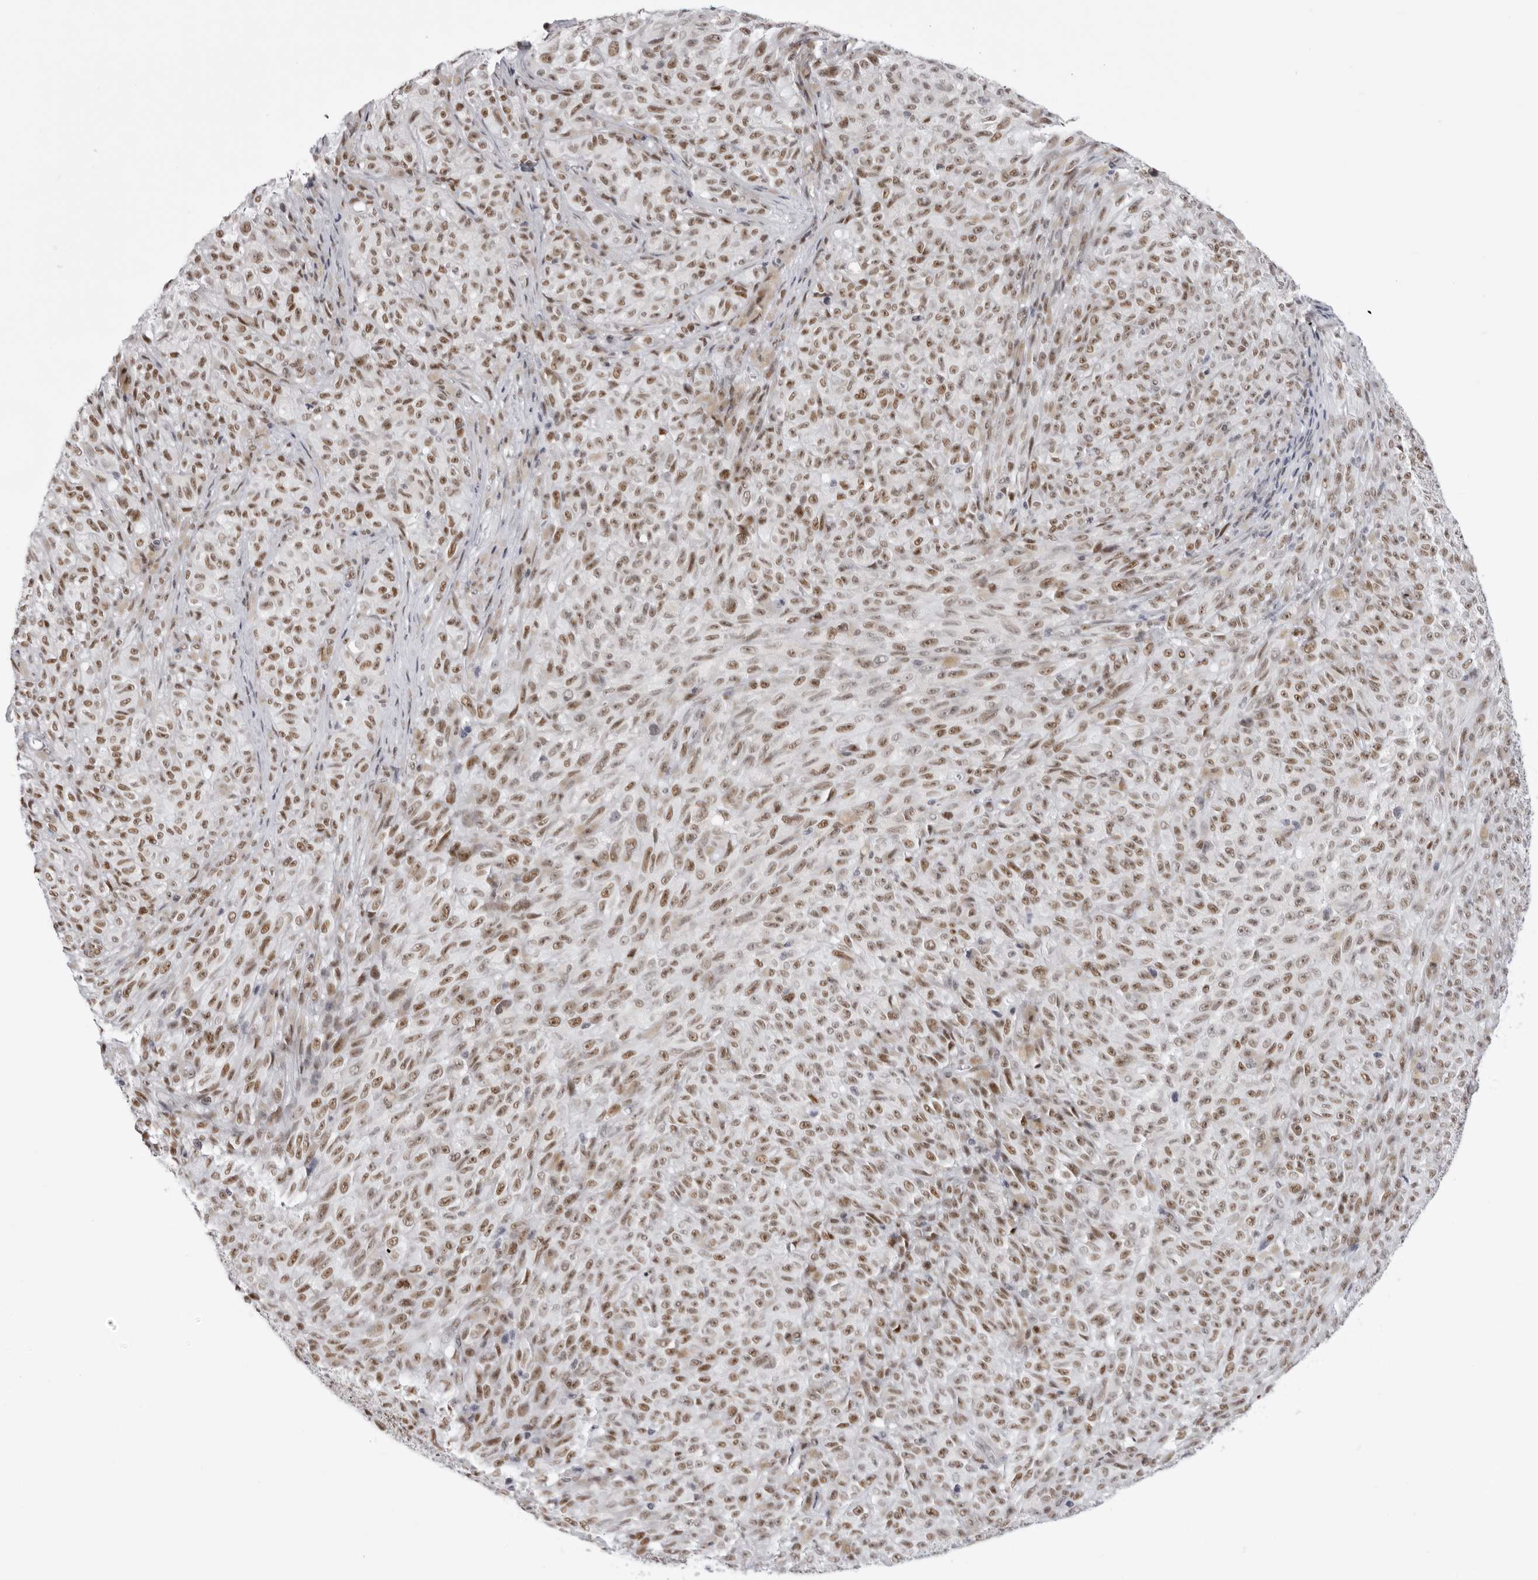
{"staining": {"intensity": "moderate", "quantity": ">75%", "location": "nuclear"}, "tissue": "melanoma", "cell_type": "Tumor cells", "image_type": "cancer", "snomed": [{"axis": "morphology", "description": "Malignant melanoma, NOS"}, {"axis": "topography", "description": "Skin"}], "caption": "IHC of malignant melanoma demonstrates medium levels of moderate nuclear positivity in about >75% of tumor cells.", "gene": "IRF2BP2", "patient": {"sex": "female", "age": 82}}